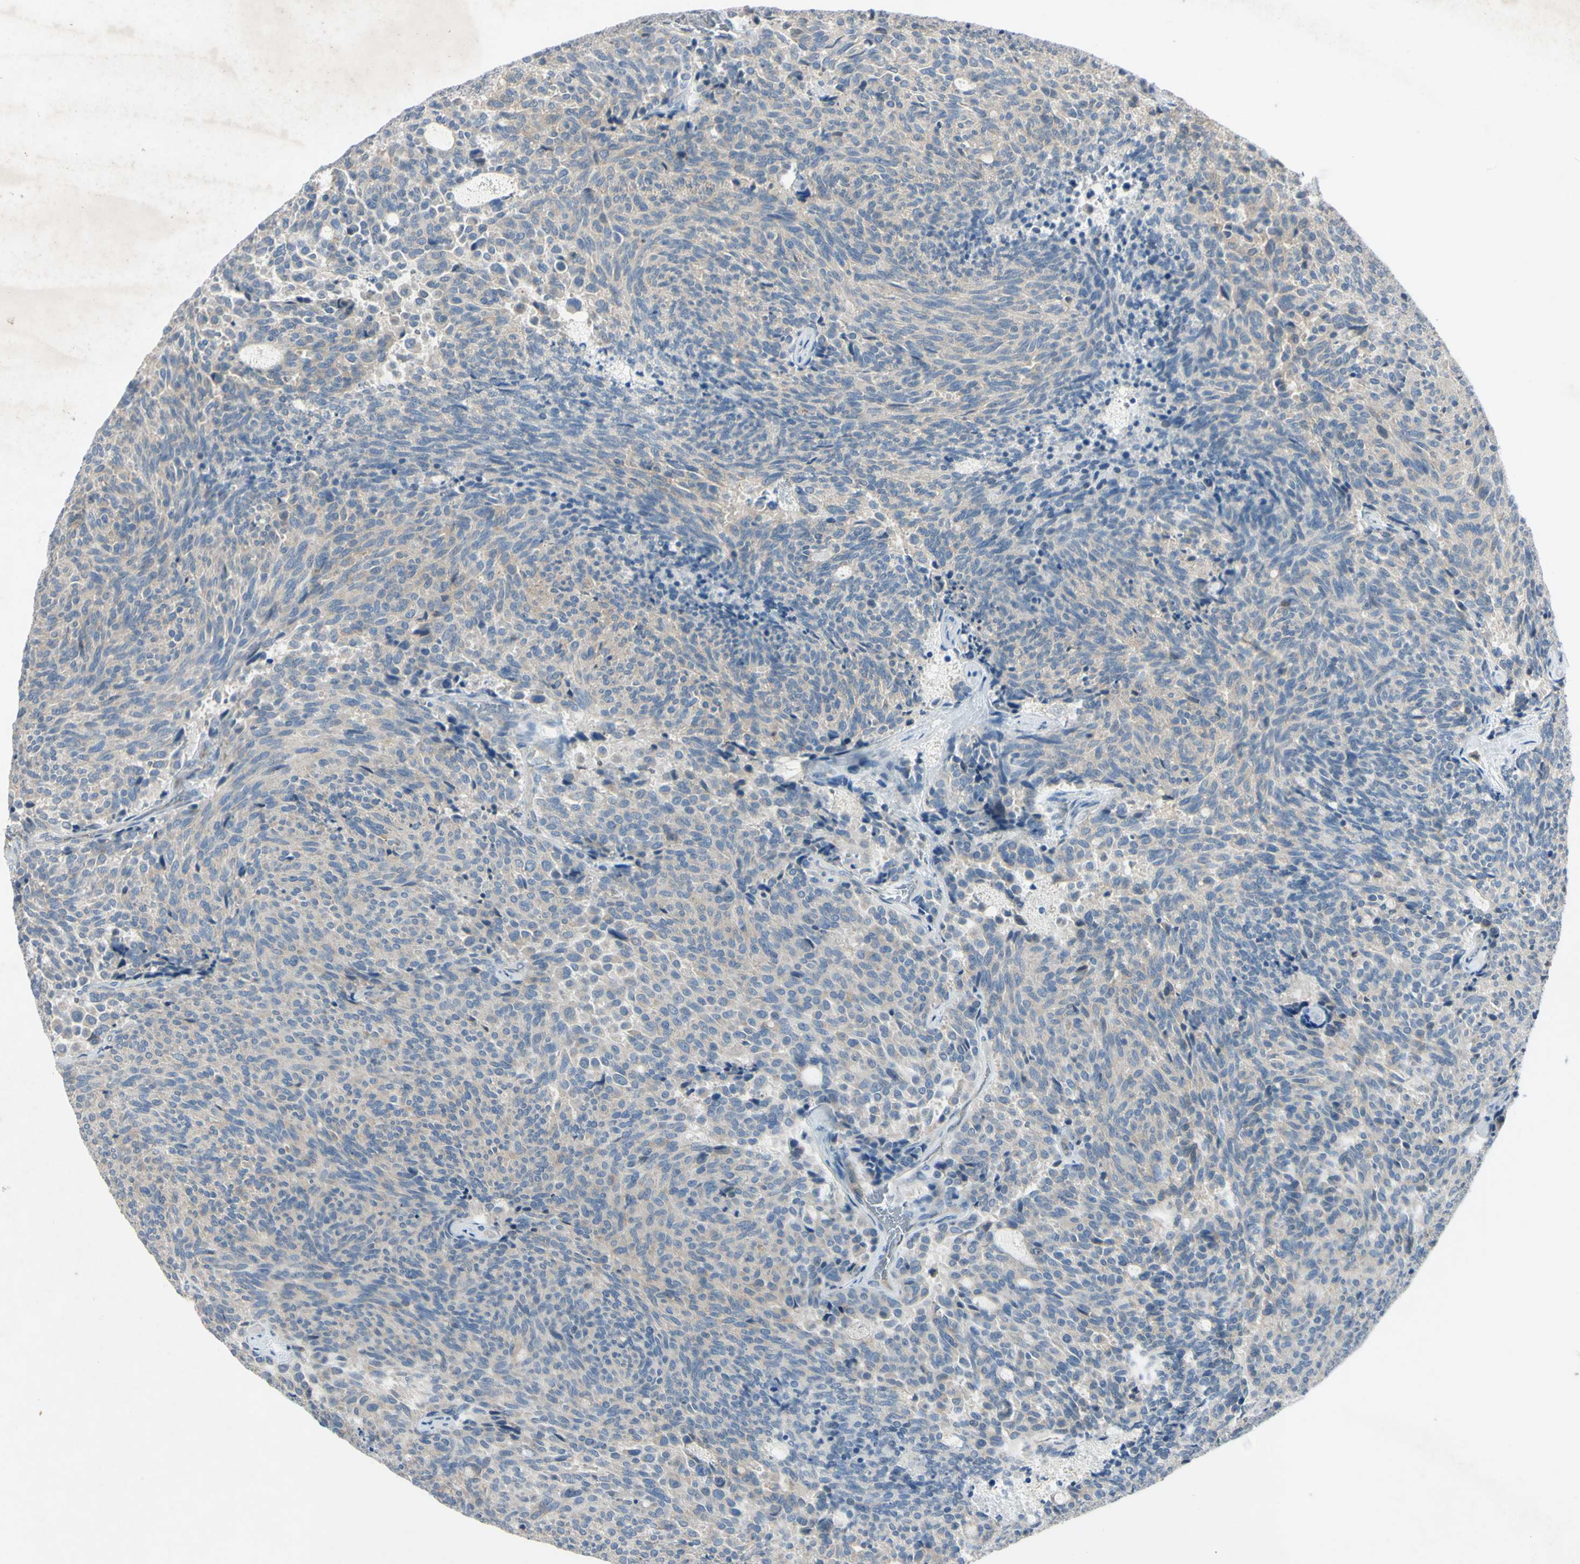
{"staining": {"intensity": "negative", "quantity": "none", "location": "none"}, "tissue": "carcinoid", "cell_type": "Tumor cells", "image_type": "cancer", "snomed": [{"axis": "morphology", "description": "Carcinoid, malignant, NOS"}, {"axis": "topography", "description": "Pancreas"}], "caption": "This is a histopathology image of immunohistochemistry staining of carcinoid, which shows no expression in tumor cells. The staining is performed using DAB (3,3'-diaminobenzidine) brown chromogen with nuclei counter-stained in using hematoxylin.", "gene": "AATK", "patient": {"sex": "female", "age": 54}}